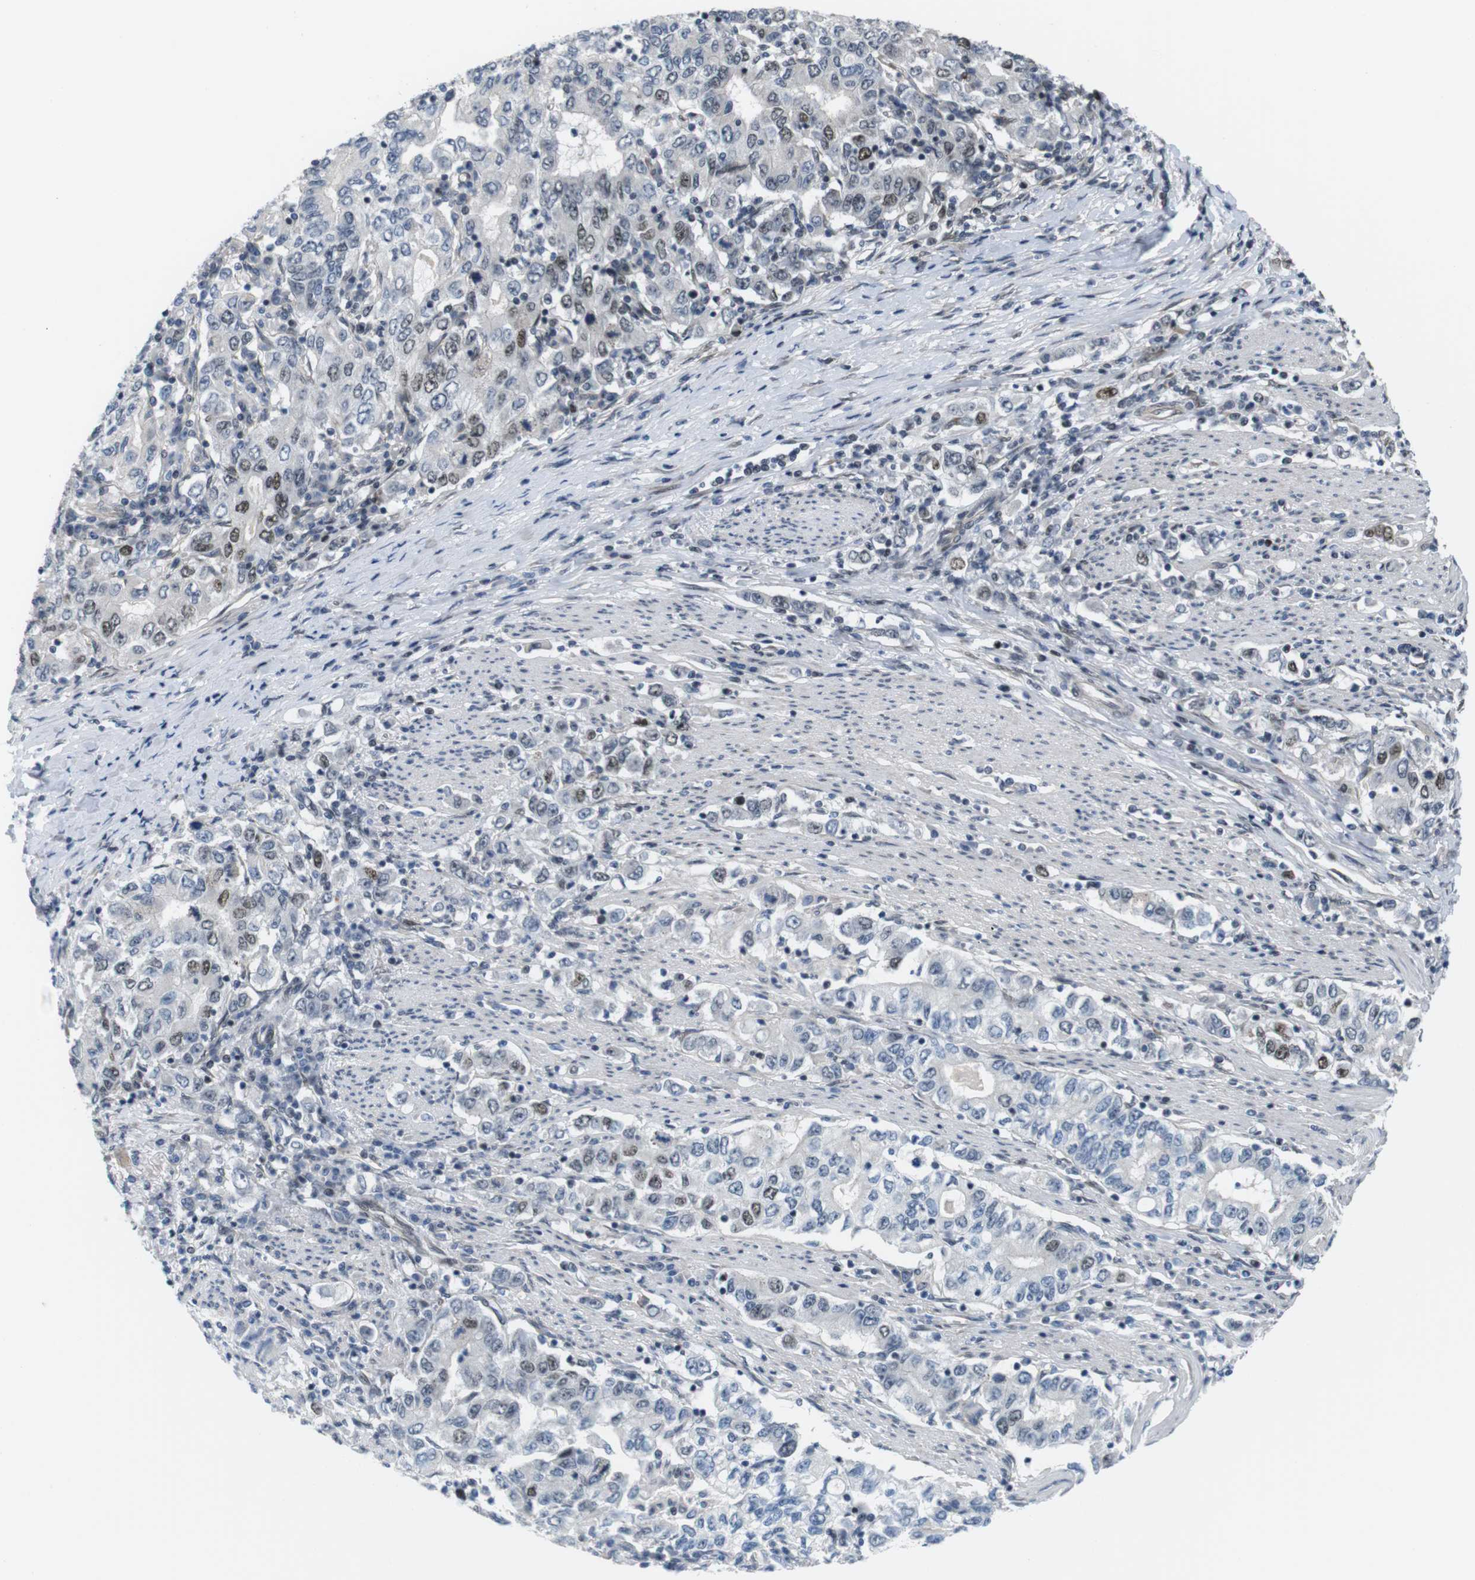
{"staining": {"intensity": "weak", "quantity": "25%-75%", "location": "nuclear"}, "tissue": "stomach cancer", "cell_type": "Tumor cells", "image_type": "cancer", "snomed": [{"axis": "morphology", "description": "Adenocarcinoma, NOS"}, {"axis": "topography", "description": "Stomach, lower"}], "caption": "Tumor cells display weak nuclear expression in about 25%-75% of cells in stomach adenocarcinoma. Using DAB (brown) and hematoxylin (blue) stains, captured at high magnification using brightfield microscopy.", "gene": "SMCO2", "patient": {"sex": "female", "age": 72}}